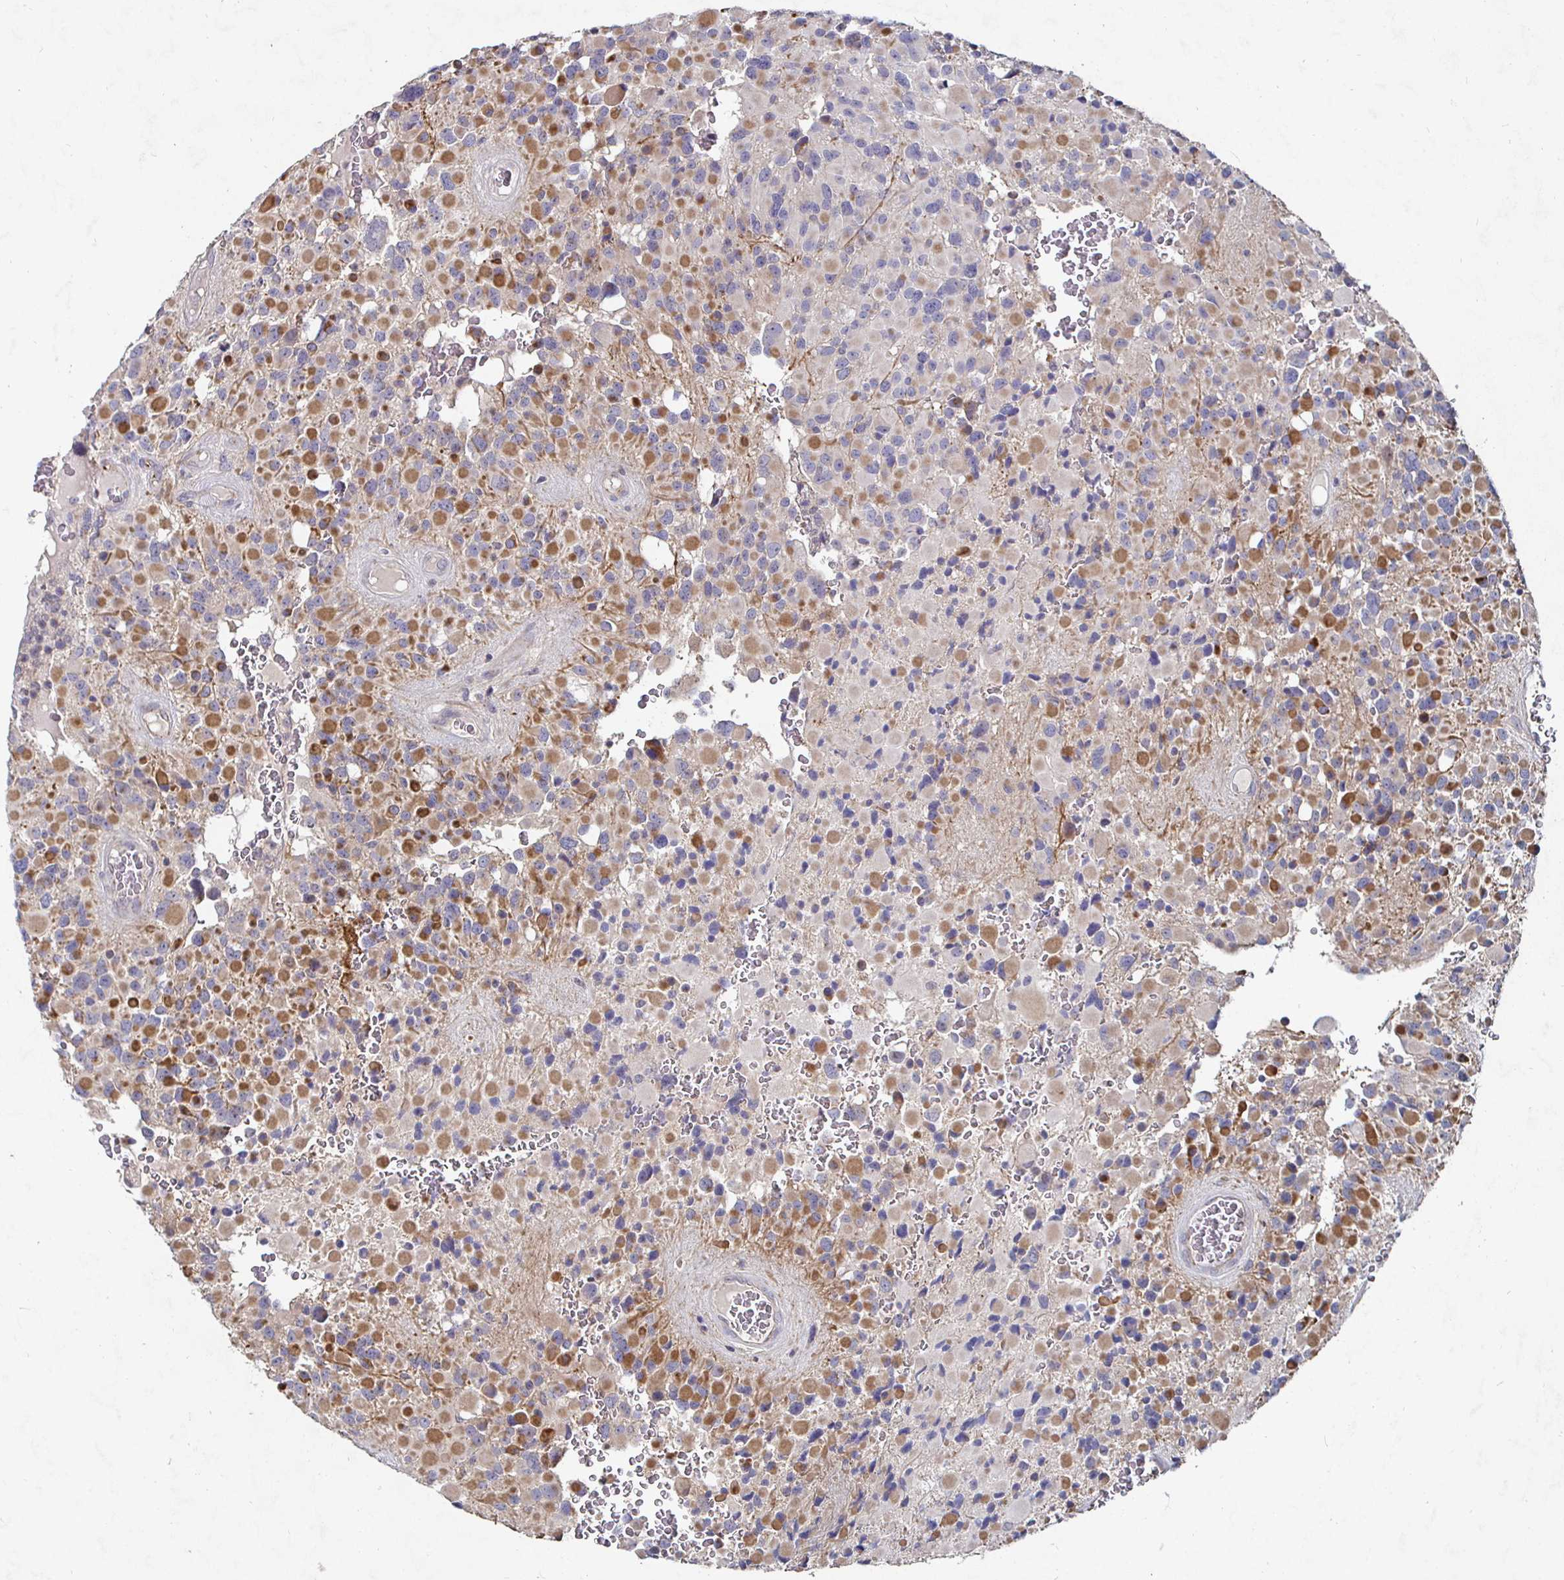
{"staining": {"intensity": "negative", "quantity": "none", "location": "none"}, "tissue": "glioma", "cell_type": "Tumor cells", "image_type": "cancer", "snomed": [{"axis": "morphology", "description": "Glioma, malignant, High grade"}, {"axis": "topography", "description": "Brain"}], "caption": "Glioma was stained to show a protein in brown. There is no significant staining in tumor cells.", "gene": "NRSN1", "patient": {"sex": "female", "age": 40}}